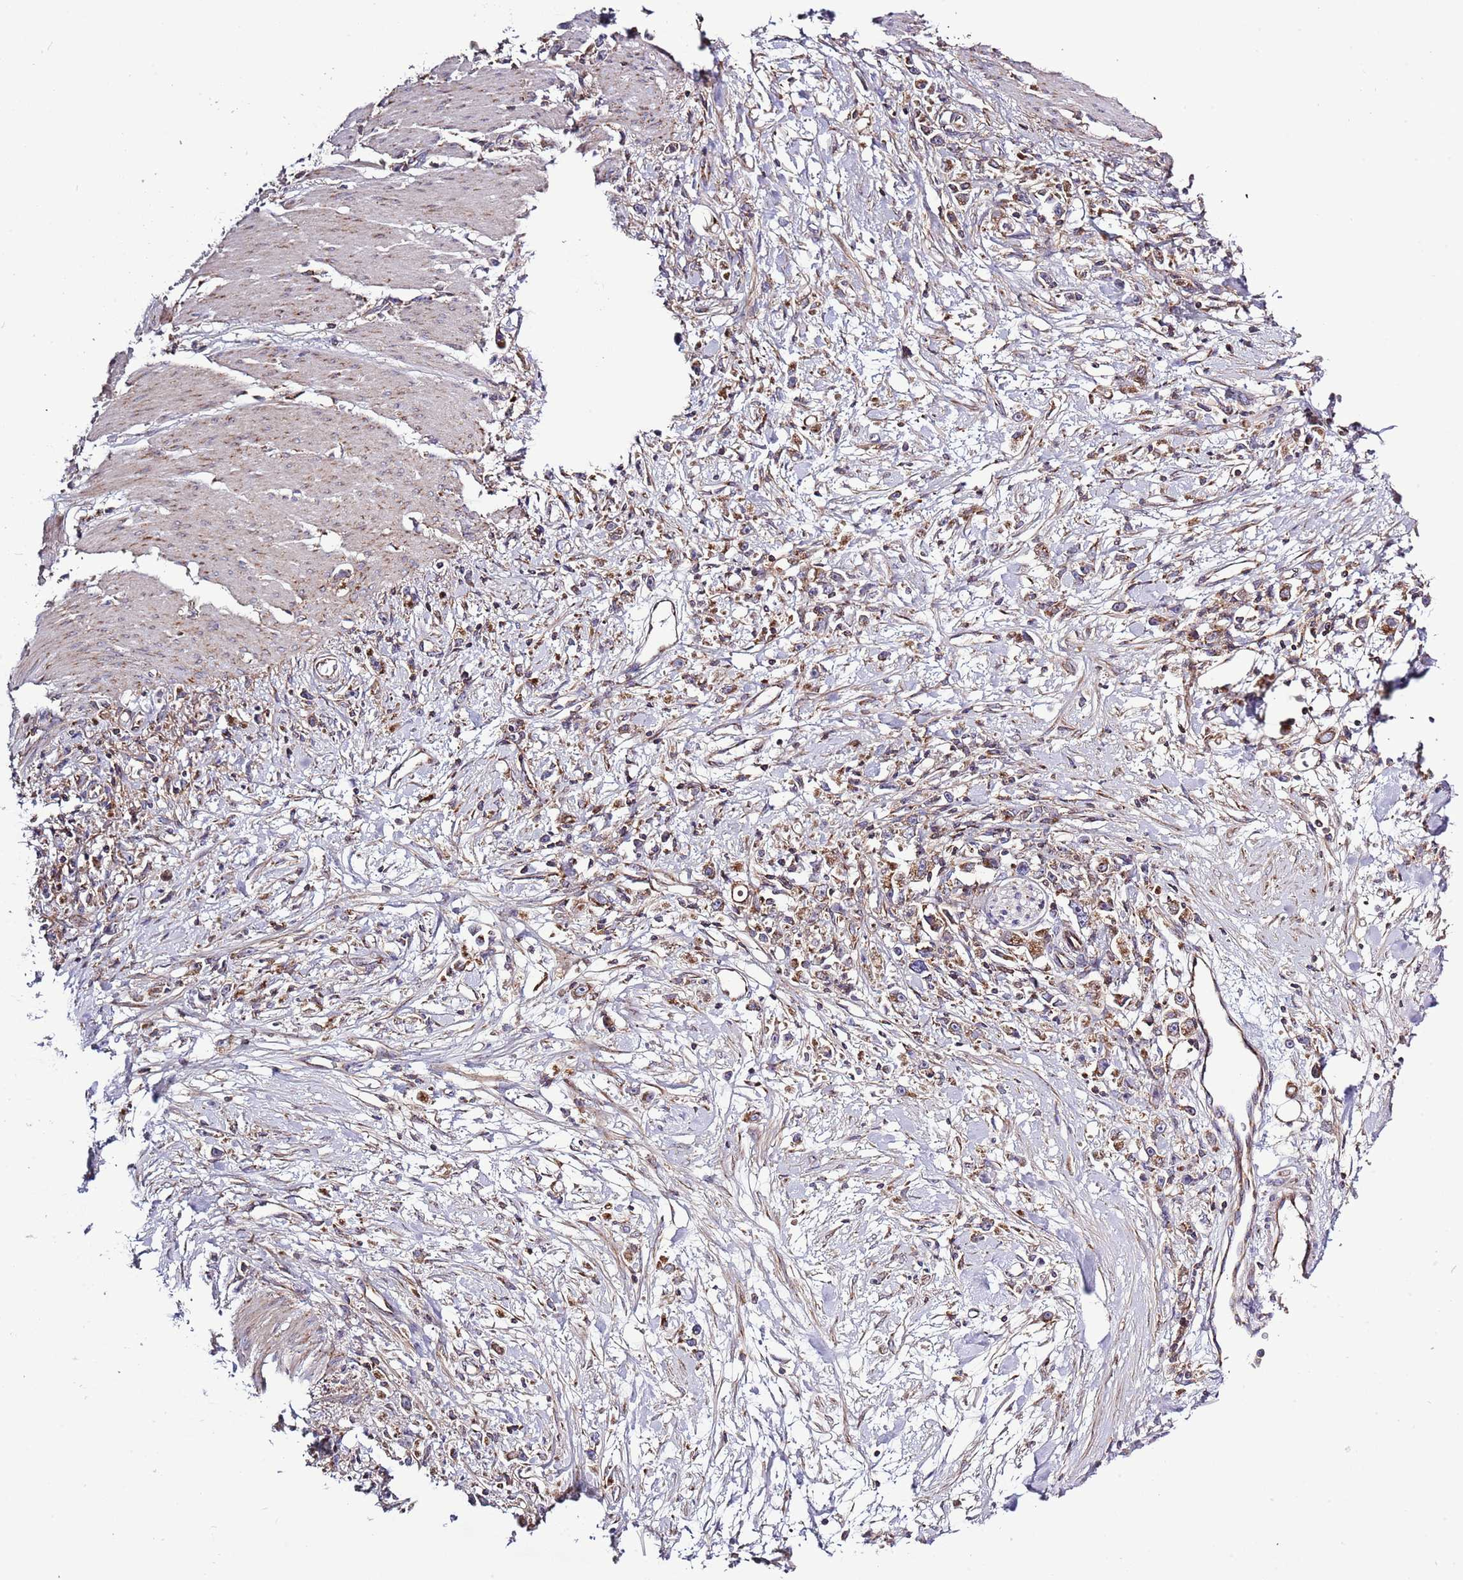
{"staining": {"intensity": "moderate", "quantity": ">75%", "location": "cytoplasmic/membranous"}, "tissue": "stomach cancer", "cell_type": "Tumor cells", "image_type": "cancer", "snomed": [{"axis": "morphology", "description": "Adenocarcinoma, NOS"}, {"axis": "topography", "description": "Stomach"}], "caption": "Immunohistochemical staining of adenocarcinoma (stomach) exhibits moderate cytoplasmic/membranous protein expression in about >75% of tumor cells.", "gene": "IRS4", "patient": {"sex": "female", "age": 59}}